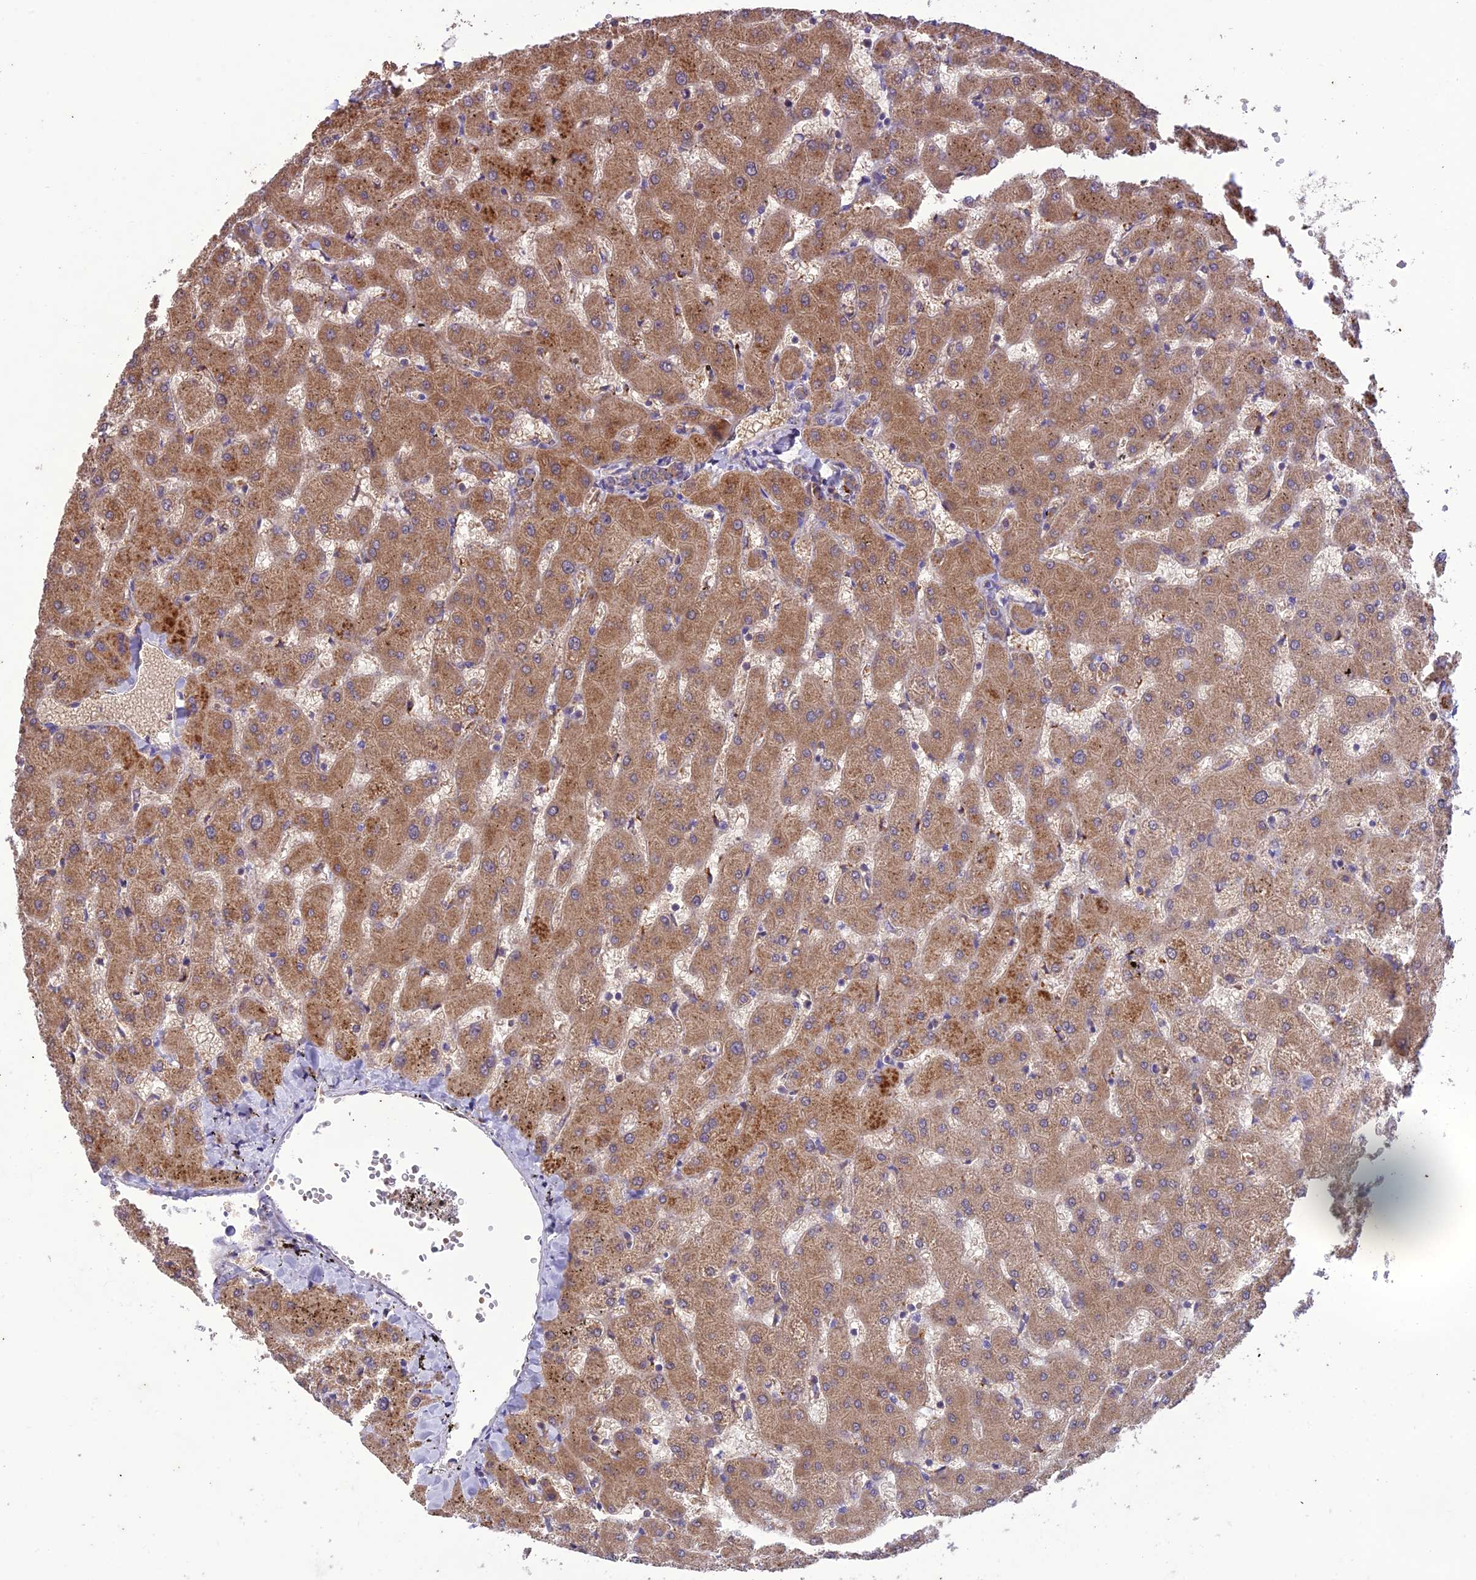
{"staining": {"intensity": "weak", "quantity": "25%-75%", "location": "cytoplasmic/membranous"}, "tissue": "liver", "cell_type": "Cholangiocytes", "image_type": "normal", "snomed": [{"axis": "morphology", "description": "Normal tissue, NOS"}, {"axis": "topography", "description": "Liver"}], "caption": "Liver stained with DAB immunohistochemistry (IHC) reveals low levels of weak cytoplasmic/membranous expression in approximately 25%-75% of cholangiocytes.", "gene": "NDUFAF1", "patient": {"sex": "female", "age": 63}}